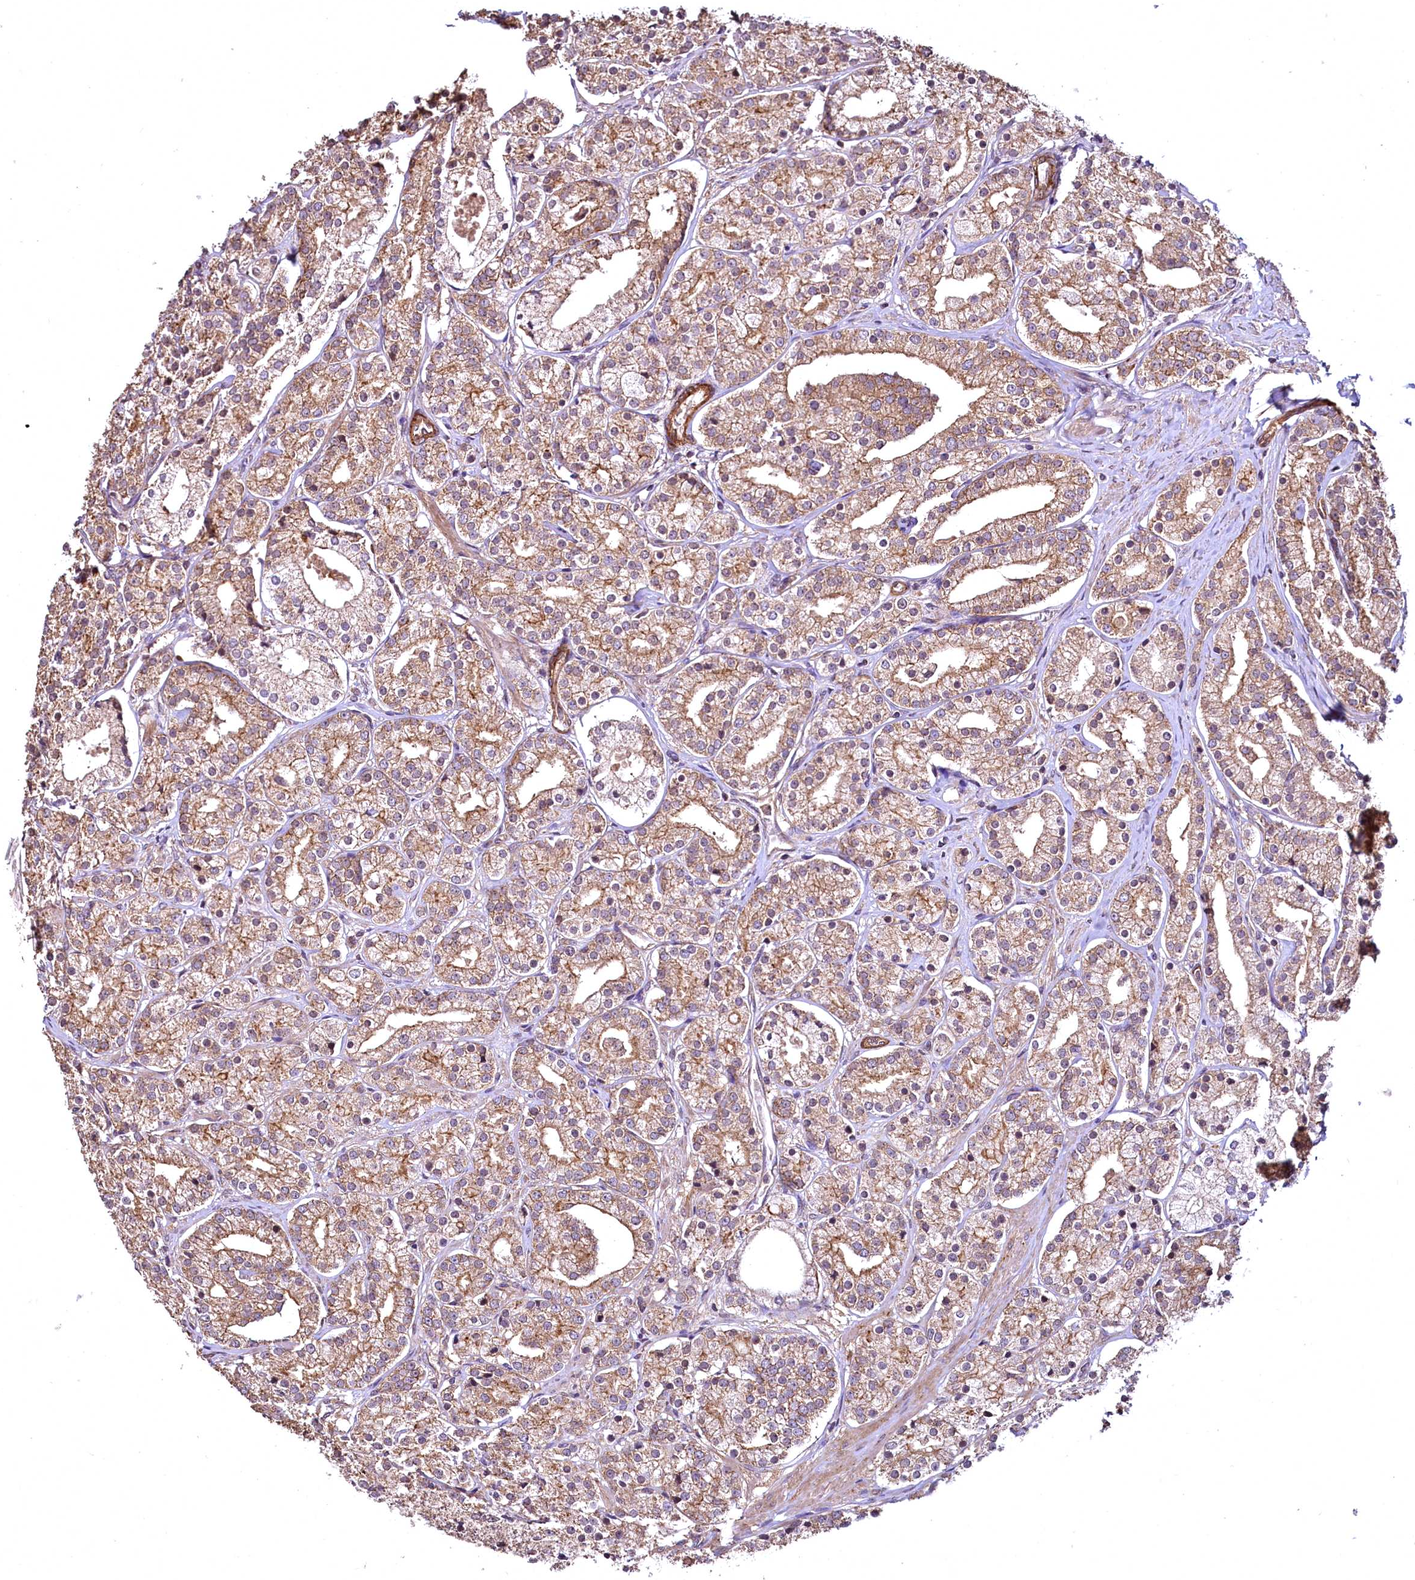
{"staining": {"intensity": "moderate", "quantity": ">75%", "location": "cytoplasmic/membranous"}, "tissue": "prostate cancer", "cell_type": "Tumor cells", "image_type": "cancer", "snomed": [{"axis": "morphology", "description": "Adenocarcinoma, High grade"}, {"axis": "topography", "description": "Prostate"}], "caption": "Immunohistochemistry (IHC) micrograph of neoplastic tissue: human prostate cancer (high-grade adenocarcinoma) stained using IHC exhibits medium levels of moderate protein expression localized specifically in the cytoplasmic/membranous of tumor cells, appearing as a cytoplasmic/membranous brown color.", "gene": "TBCEL", "patient": {"sex": "male", "age": 69}}